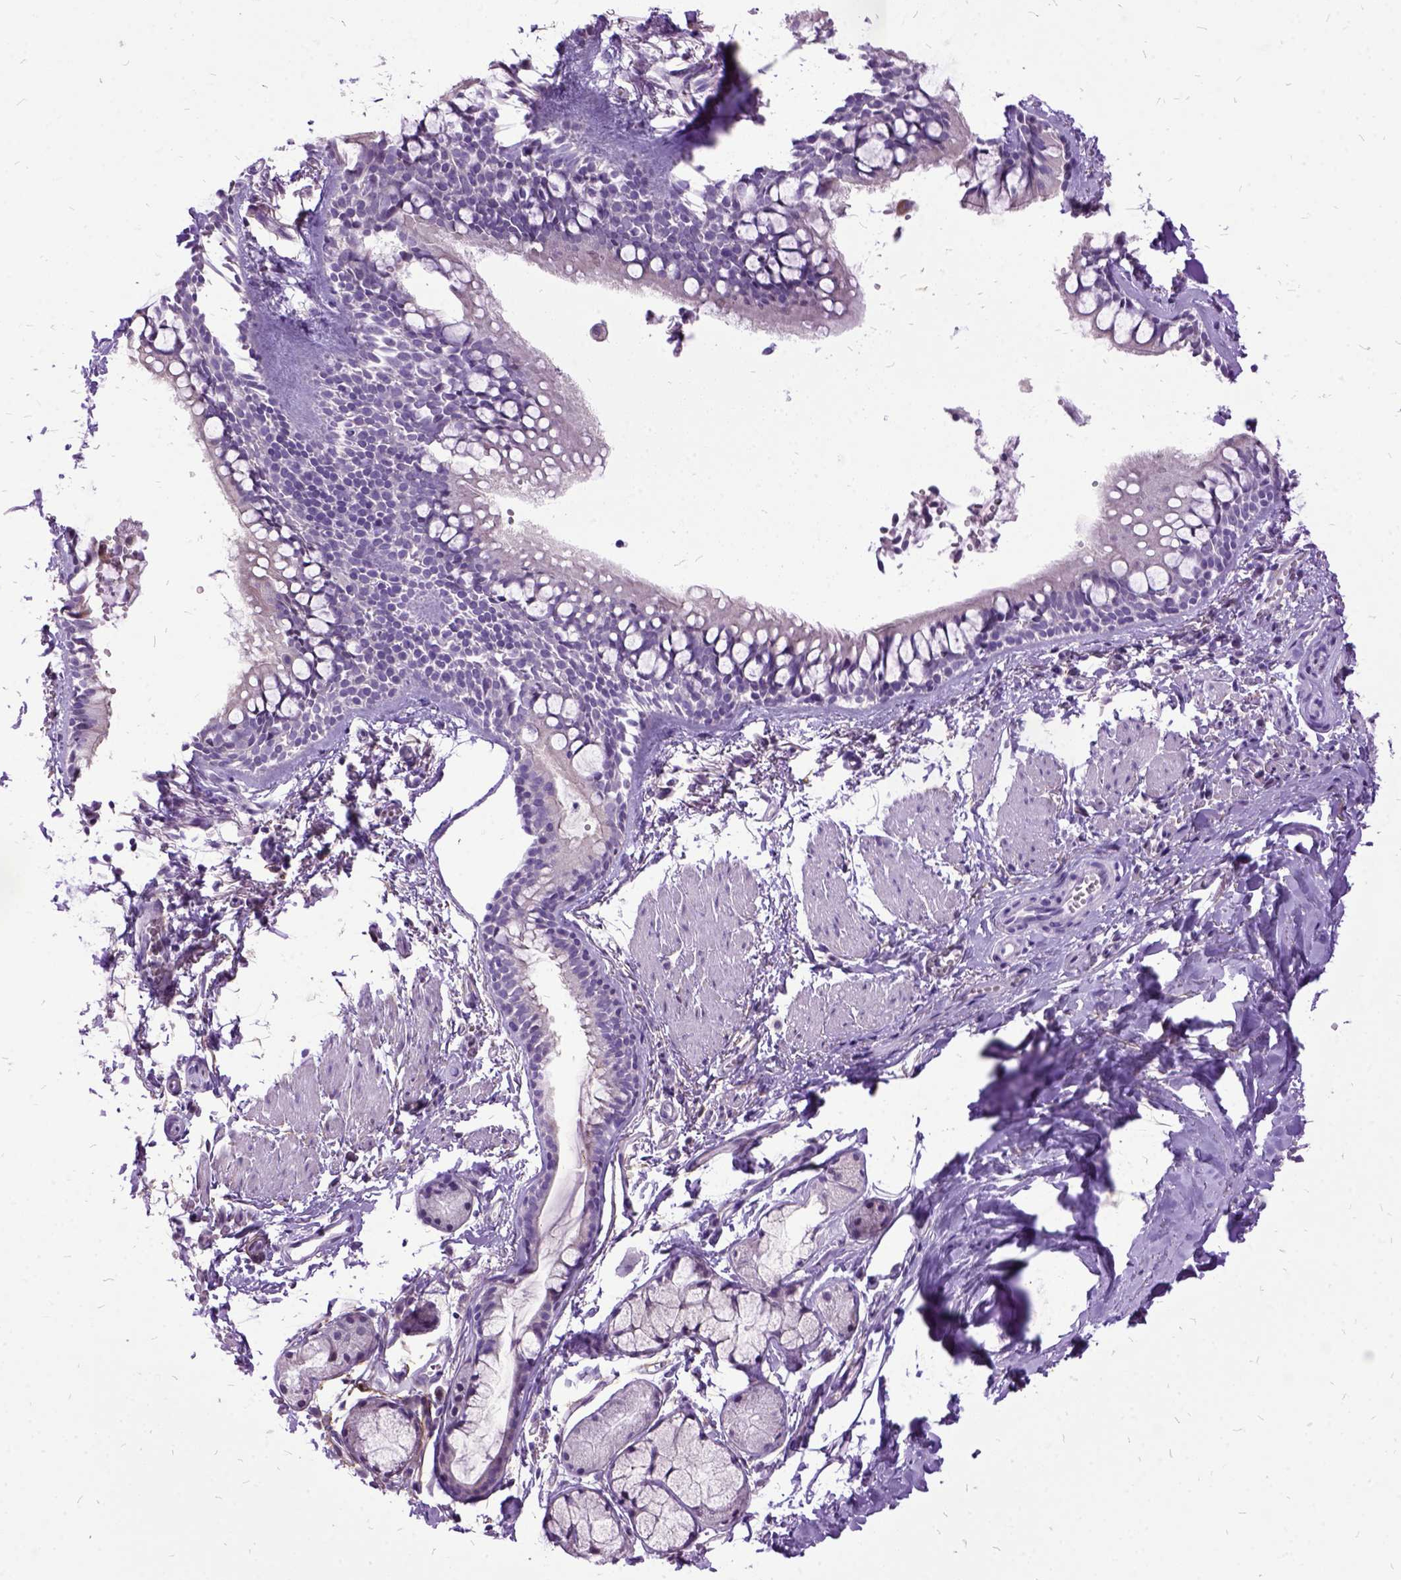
{"staining": {"intensity": "negative", "quantity": "none", "location": "none"}, "tissue": "bronchus", "cell_type": "Respiratory epithelial cells", "image_type": "normal", "snomed": [{"axis": "morphology", "description": "Normal tissue, NOS"}, {"axis": "topography", "description": "Bronchus"}], "caption": "Immunohistochemistry micrograph of normal bronchus: bronchus stained with DAB displays no significant protein staining in respiratory epithelial cells.", "gene": "MME", "patient": {"sex": "female", "age": 59}}